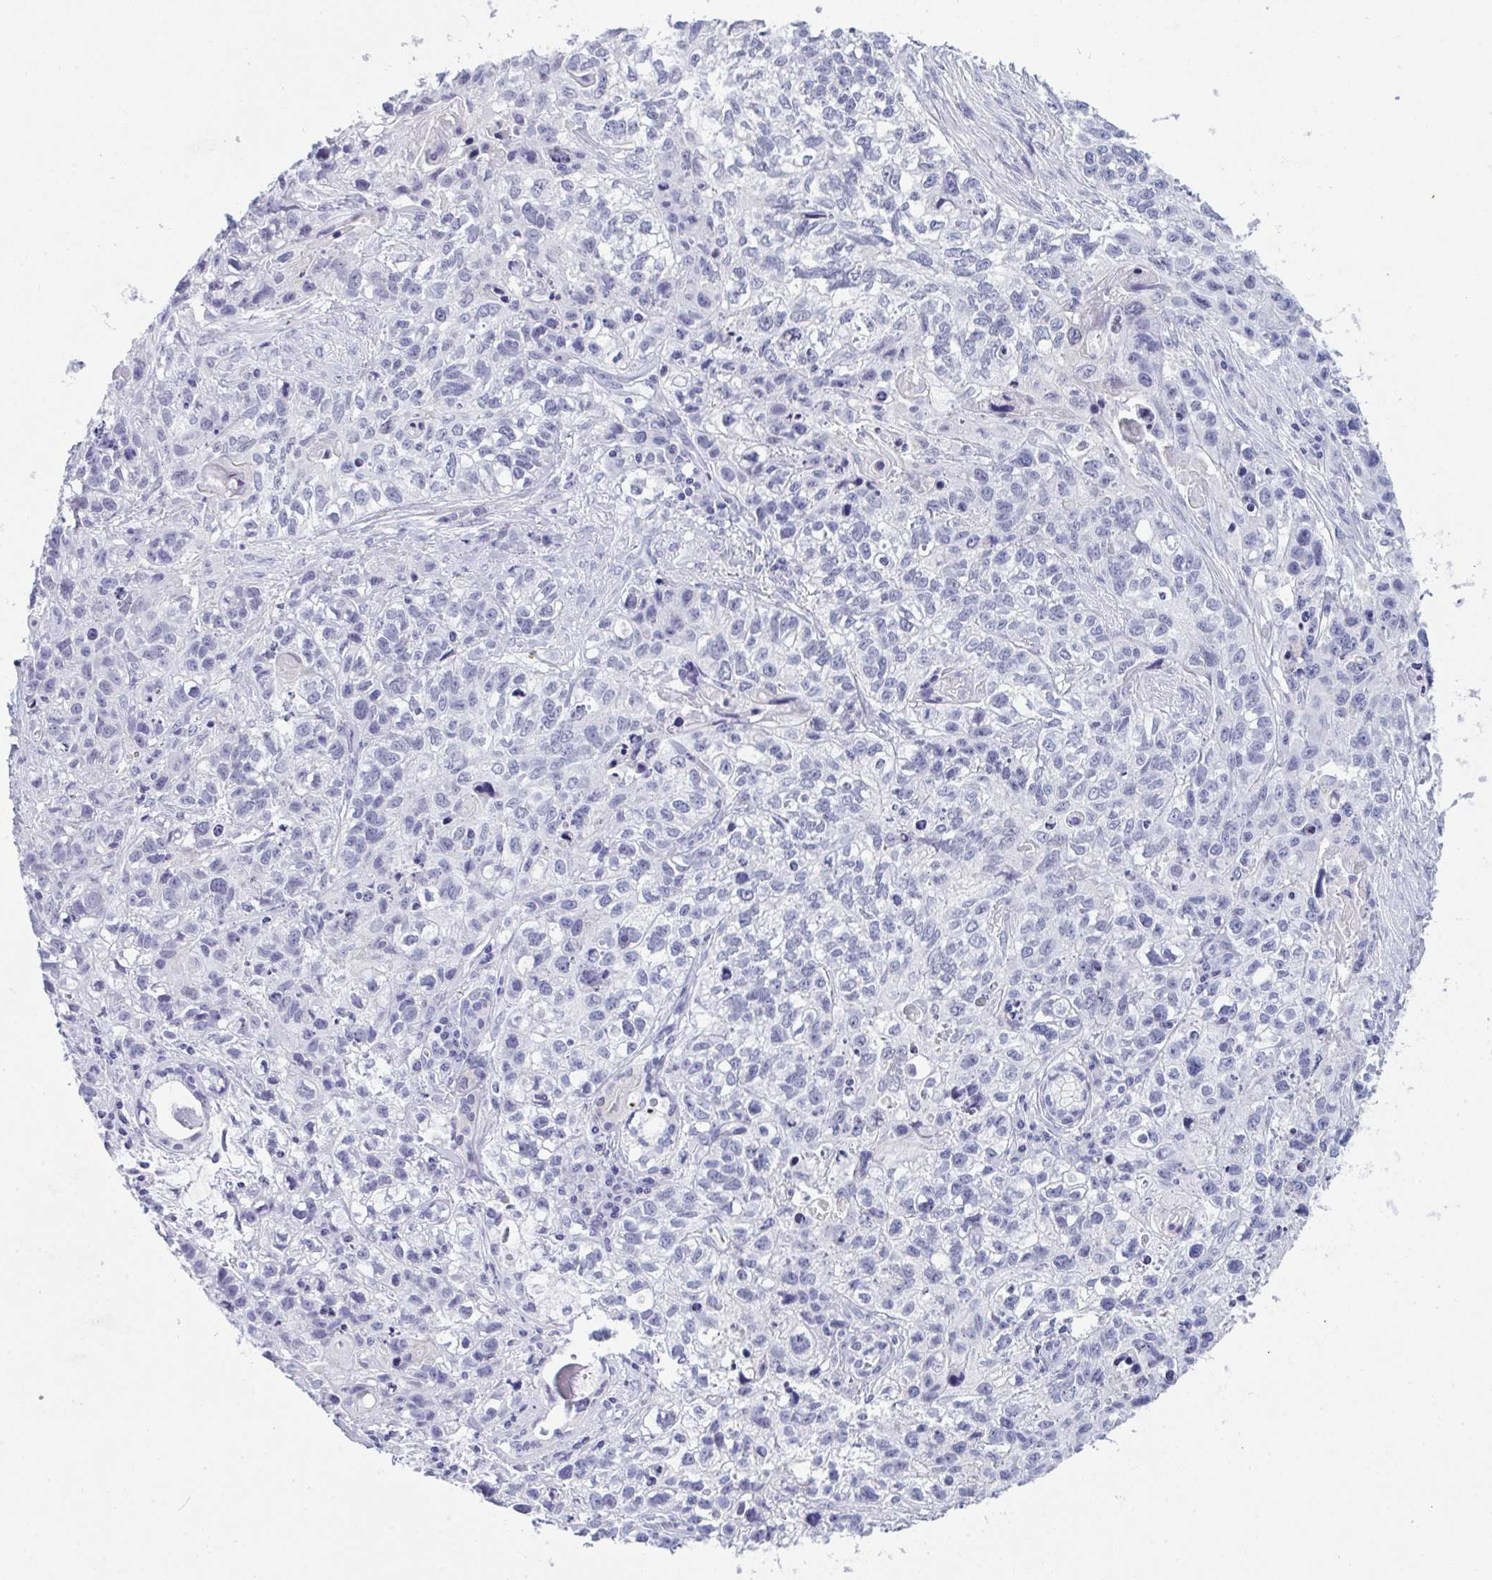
{"staining": {"intensity": "negative", "quantity": "none", "location": "none"}, "tissue": "lung cancer", "cell_type": "Tumor cells", "image_type": "cancer", "snomed": [{"axis": "morphology", "description": "Squamous cell carcinoma, NOS"}, {"axis": "topography", "description": "Lung"}], "caption": "An image of human lung cancer is negative for staining in tumor cells. The staining was performed using DAB to visualize the protein expression in brown, while the nuclei were stained in blue with hematoxylin (Magnification: 20x).", "gene": "PRDM9", "patient": {"sex": "male", "age": 74}}